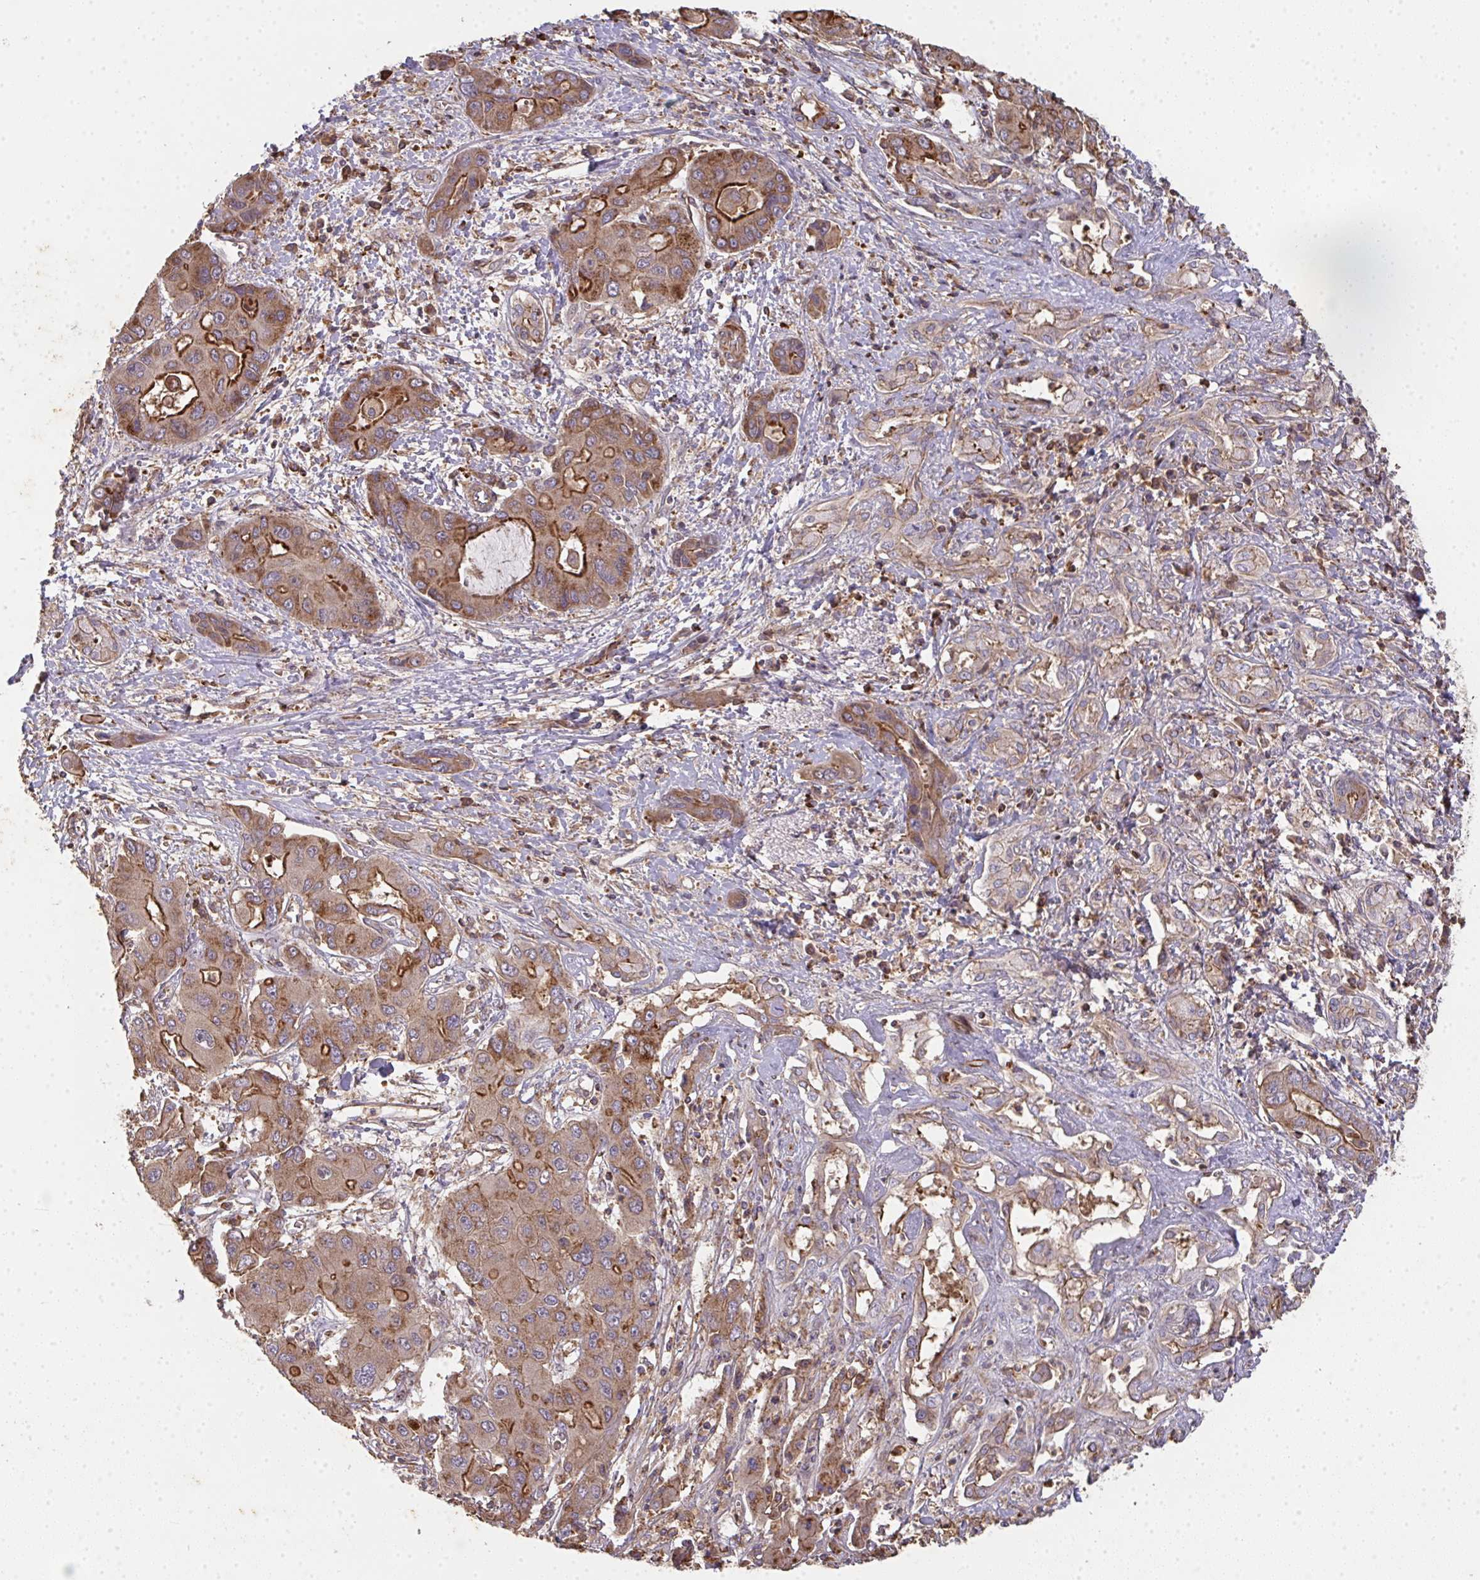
{"staining": {"intensity": "strong", "quantity": ">75%", "location": "cytoplasmic/membranous"}, "tissue": "liver cancer", "cell_type": "Tumor cells", "image_type": "cancer", "snomed": [{"axis": "morphology", "description": "Cholangiocarcinoma"}, {"axis": "topography", "description": "Liver"}], "caption": "IHC of cholangiocarcinoma (liver) shows high levels of strong cytoplasmic/membranous positivity in approximately >75% of tumor cells. (DAB IHC, brown staining for protein, blue staining for nuclei).", "gene": "TNMD", "patient": {"sex": "male", "age": 67}}